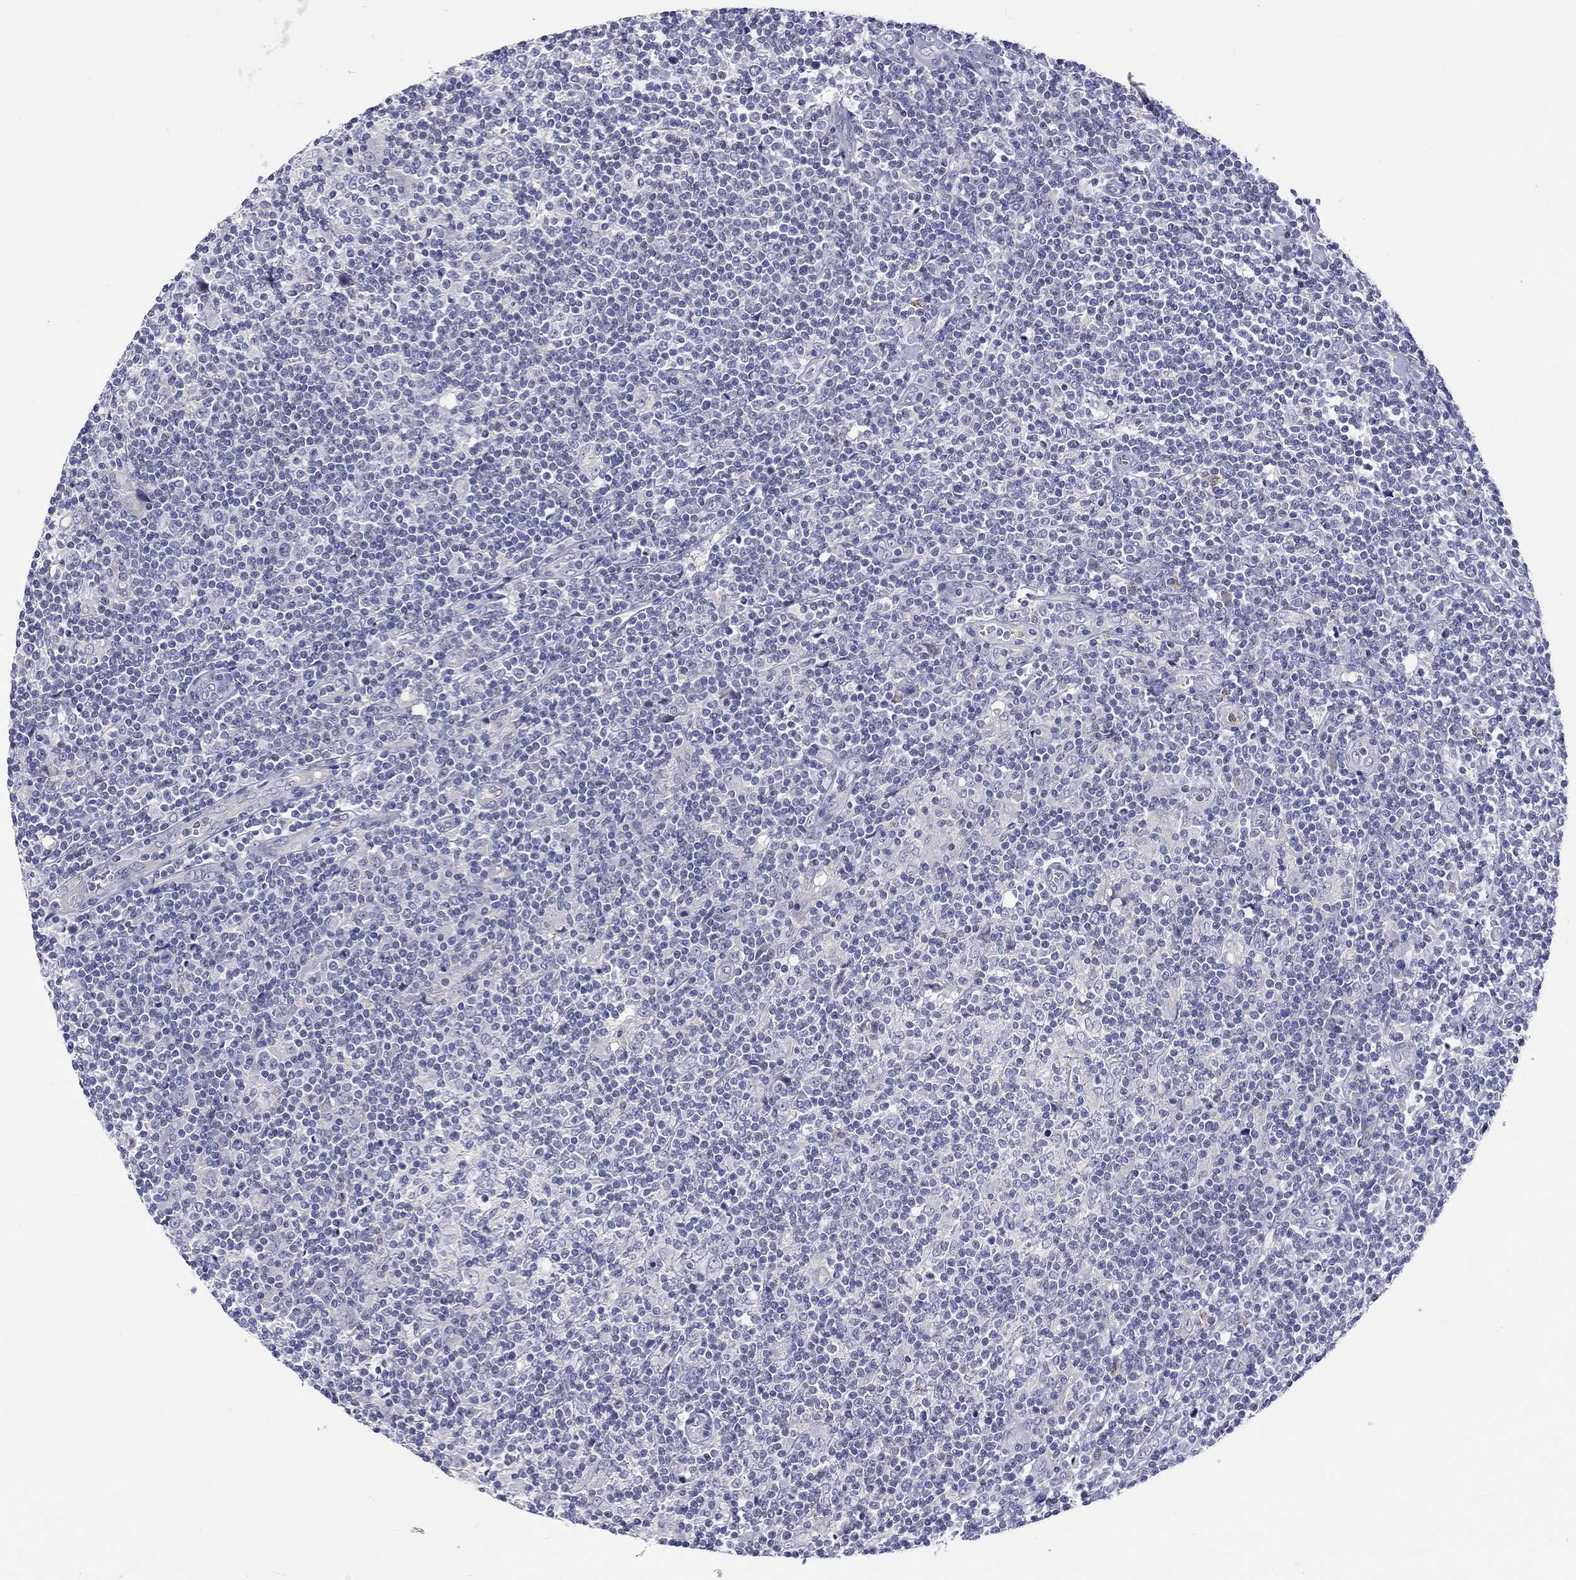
{"staining": {"intensity": "negative", "quantity": "none", "location": "none"}, "tissue": "lymphoma", "cell_type": "Tumor cells", "image_type": "cancer", "snomed": [{"axis": "morphology", "description": "Hodgkin's disease, NOS"}, {"axis": "topography", "description": "Lymph node"}], "caption": "An IHC histopathology image of lymphoma is shown. There is no staining in tumor cells of lymphoma.", "gene": "ABCG4", "patient": {"sex": "male", "age": 40}}